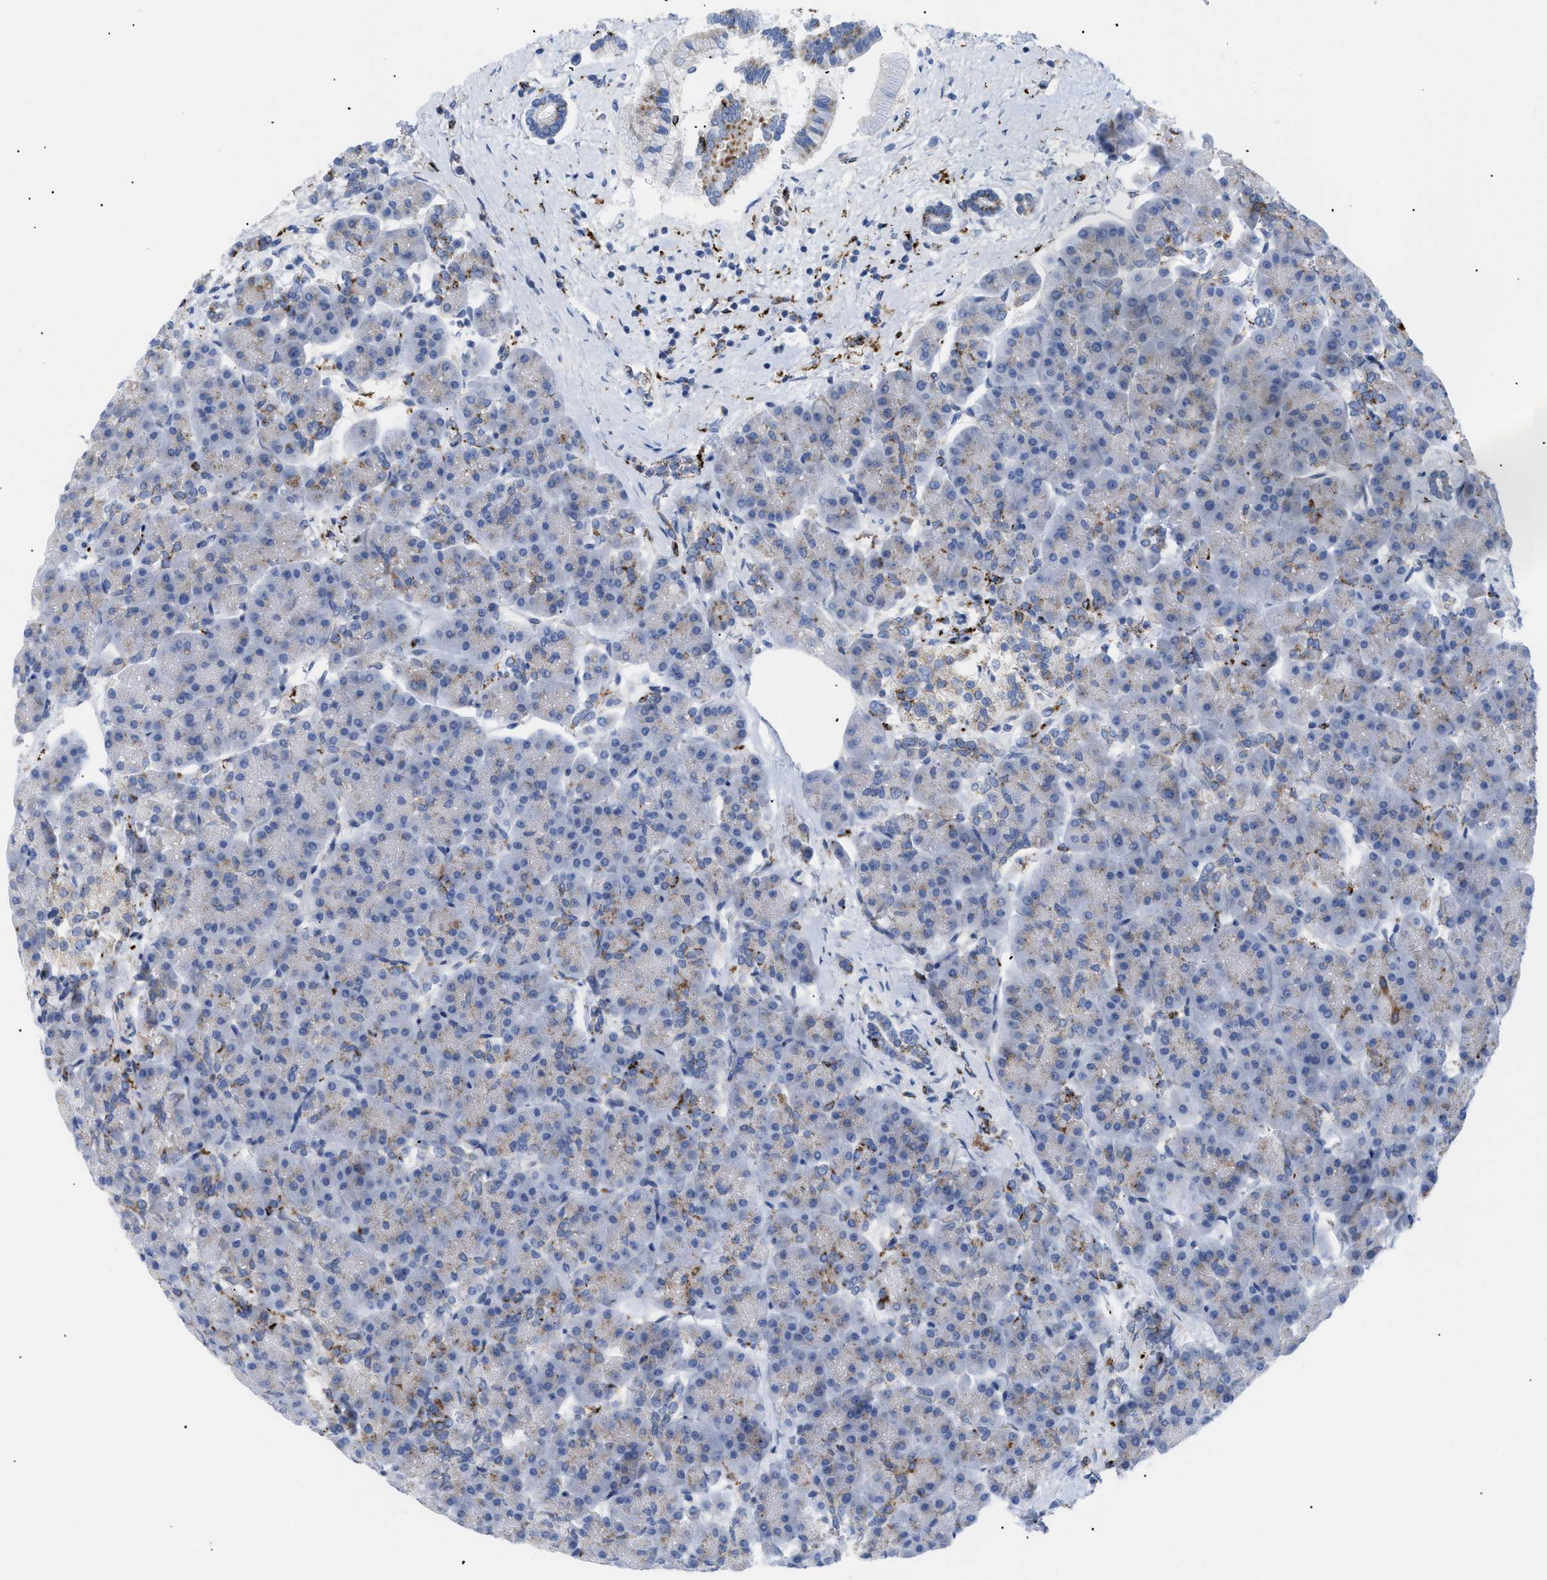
{"staining": {"intensity": "strong", "quantity": "25%-75%", "location": "cytoplasmic/membranous"}, "tissue": "pancreas", "cell_type": "Exocrine glandular cells", "image_type": "normal", "snomed": [{"axis": "morphology", "description": "Normal tissue, NOS"}, {"axis": "topography", "description": "Pancreas"}], "caption": "A micrograph of pancreas stained for a protein demonstrates strong cytoplasmic/membranous brown staining in exocrine glandular cells.", "gene": "DRAM2", "patient": {"sex": "female", "age": 70}}